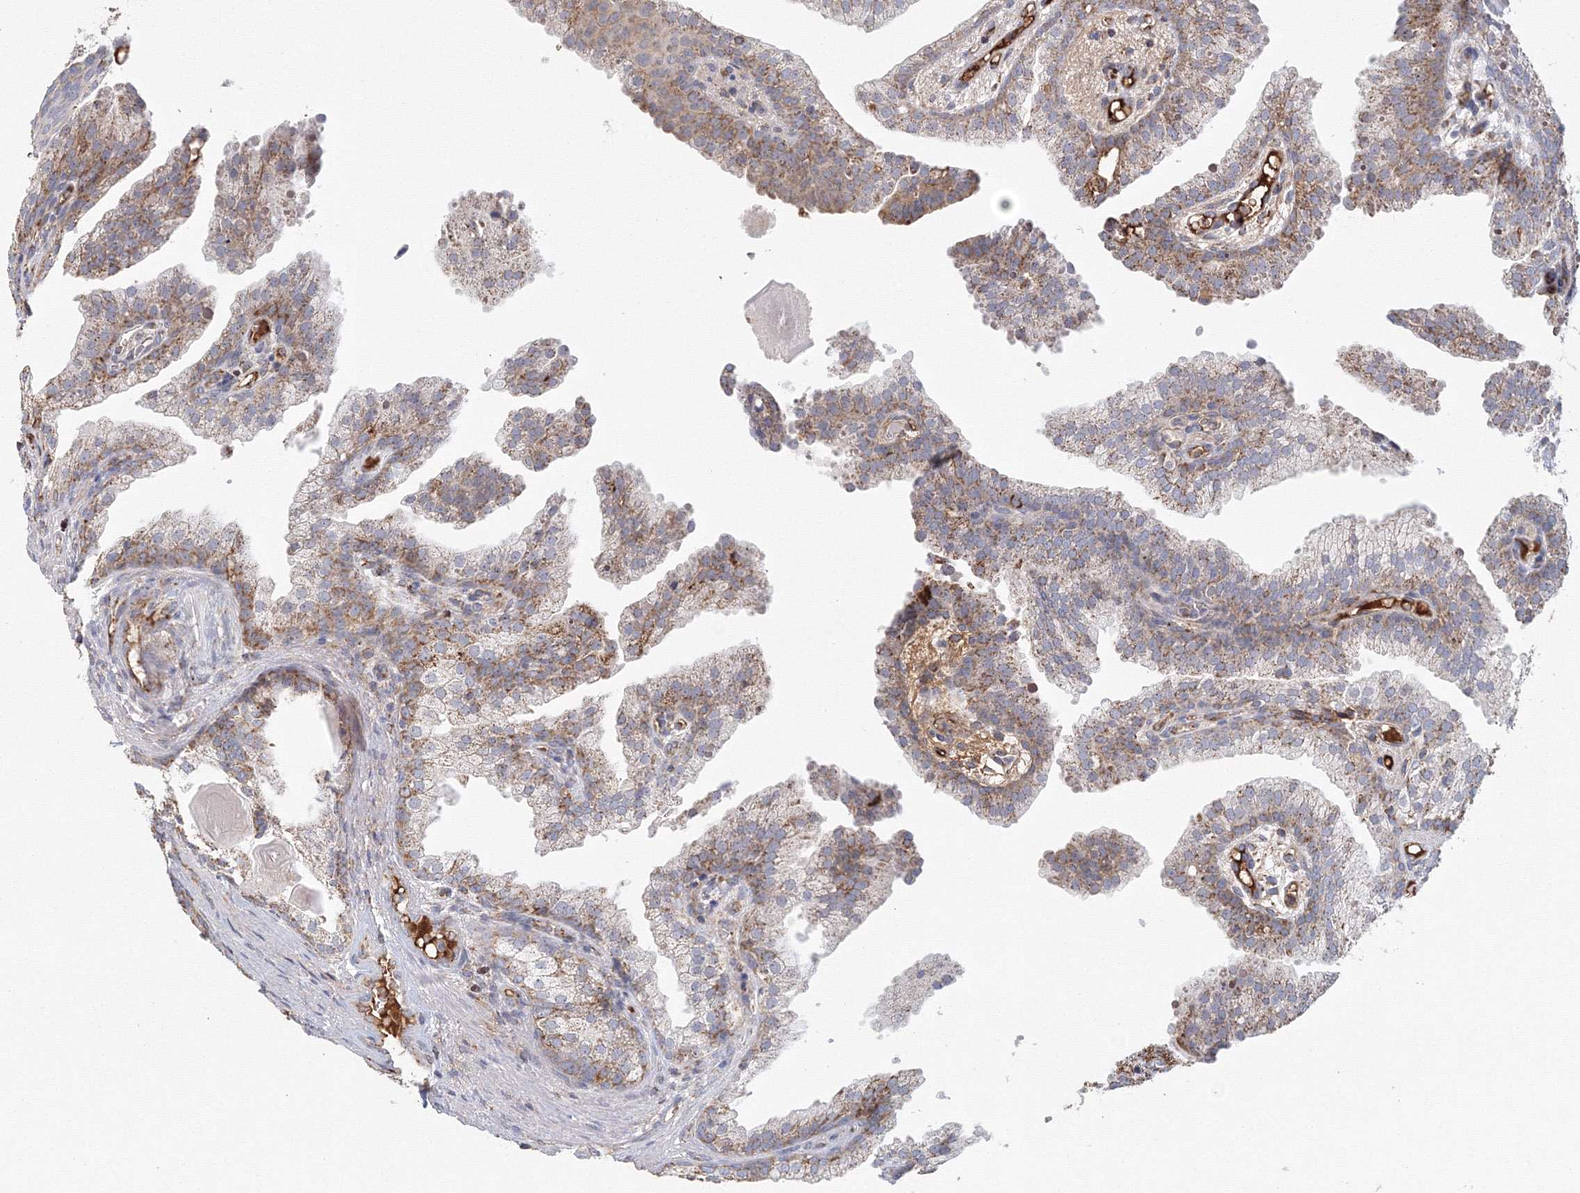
{"staining": {"intensity": "moderate", "quantity": "25%-75%", "location": "cytoplasmic/membranous"}, "tissue": "prostate cancer", "cell_type": "Tumor cells", "image_type": "cancer", "snomed": [{"axis": "morphology", "description": "Adenocarcinoma, High grade"}, {"axis": "topography", "description": "Prostate"}], "caption": "High-magnification brightfield microscopy of prostate cancer stained with DAB (3,3'-diaminobenzidine) (brown) and counterstained with hematoxylin (blue). tumor cells exhibit moderate cytoplasmic/membranous expression is appreciated in about25%-75% of cells.", "gene": "GRPEL1", "patient": {"sex": "male", "age": 62}}